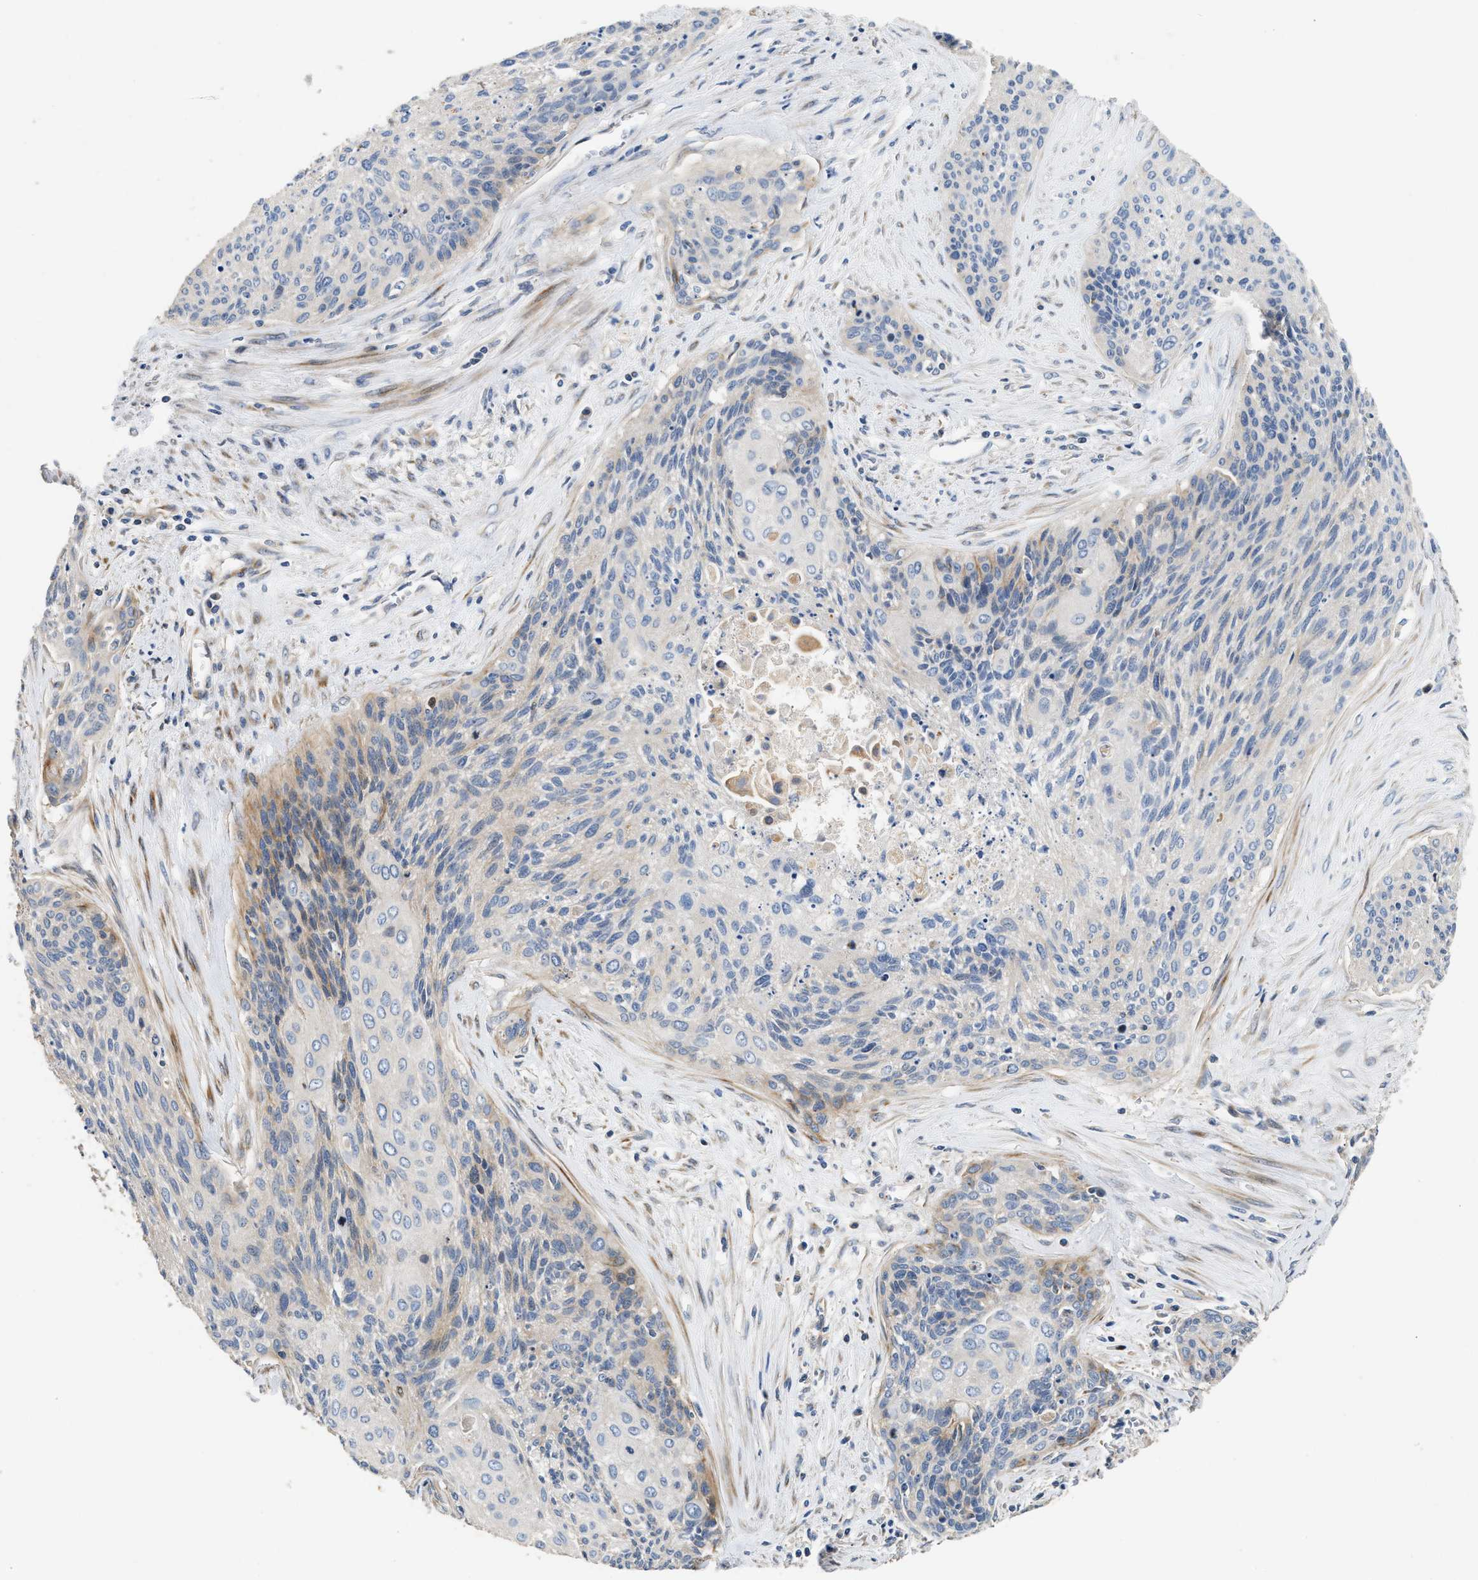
{"staining": {"intensity": "negative", "quantity": "none", "location": "none"}, "tissue": "cervical cancer", "cell_type": "Tumor cells", "image_type": "cancer", "snomed": [{"axis": "morphology", "description": "Squamous cell carcinoma, NOS"}, {"axis": "topography", "description": "Cervix"}], "caption": "Immunohistochemistry image of human squamous cell carcinoma (cervical) stained for a protein (brown), which displays no positivity in tumor cells.", "gene": "IL17RC", "patient": {"sex": "female", "age": 55}}